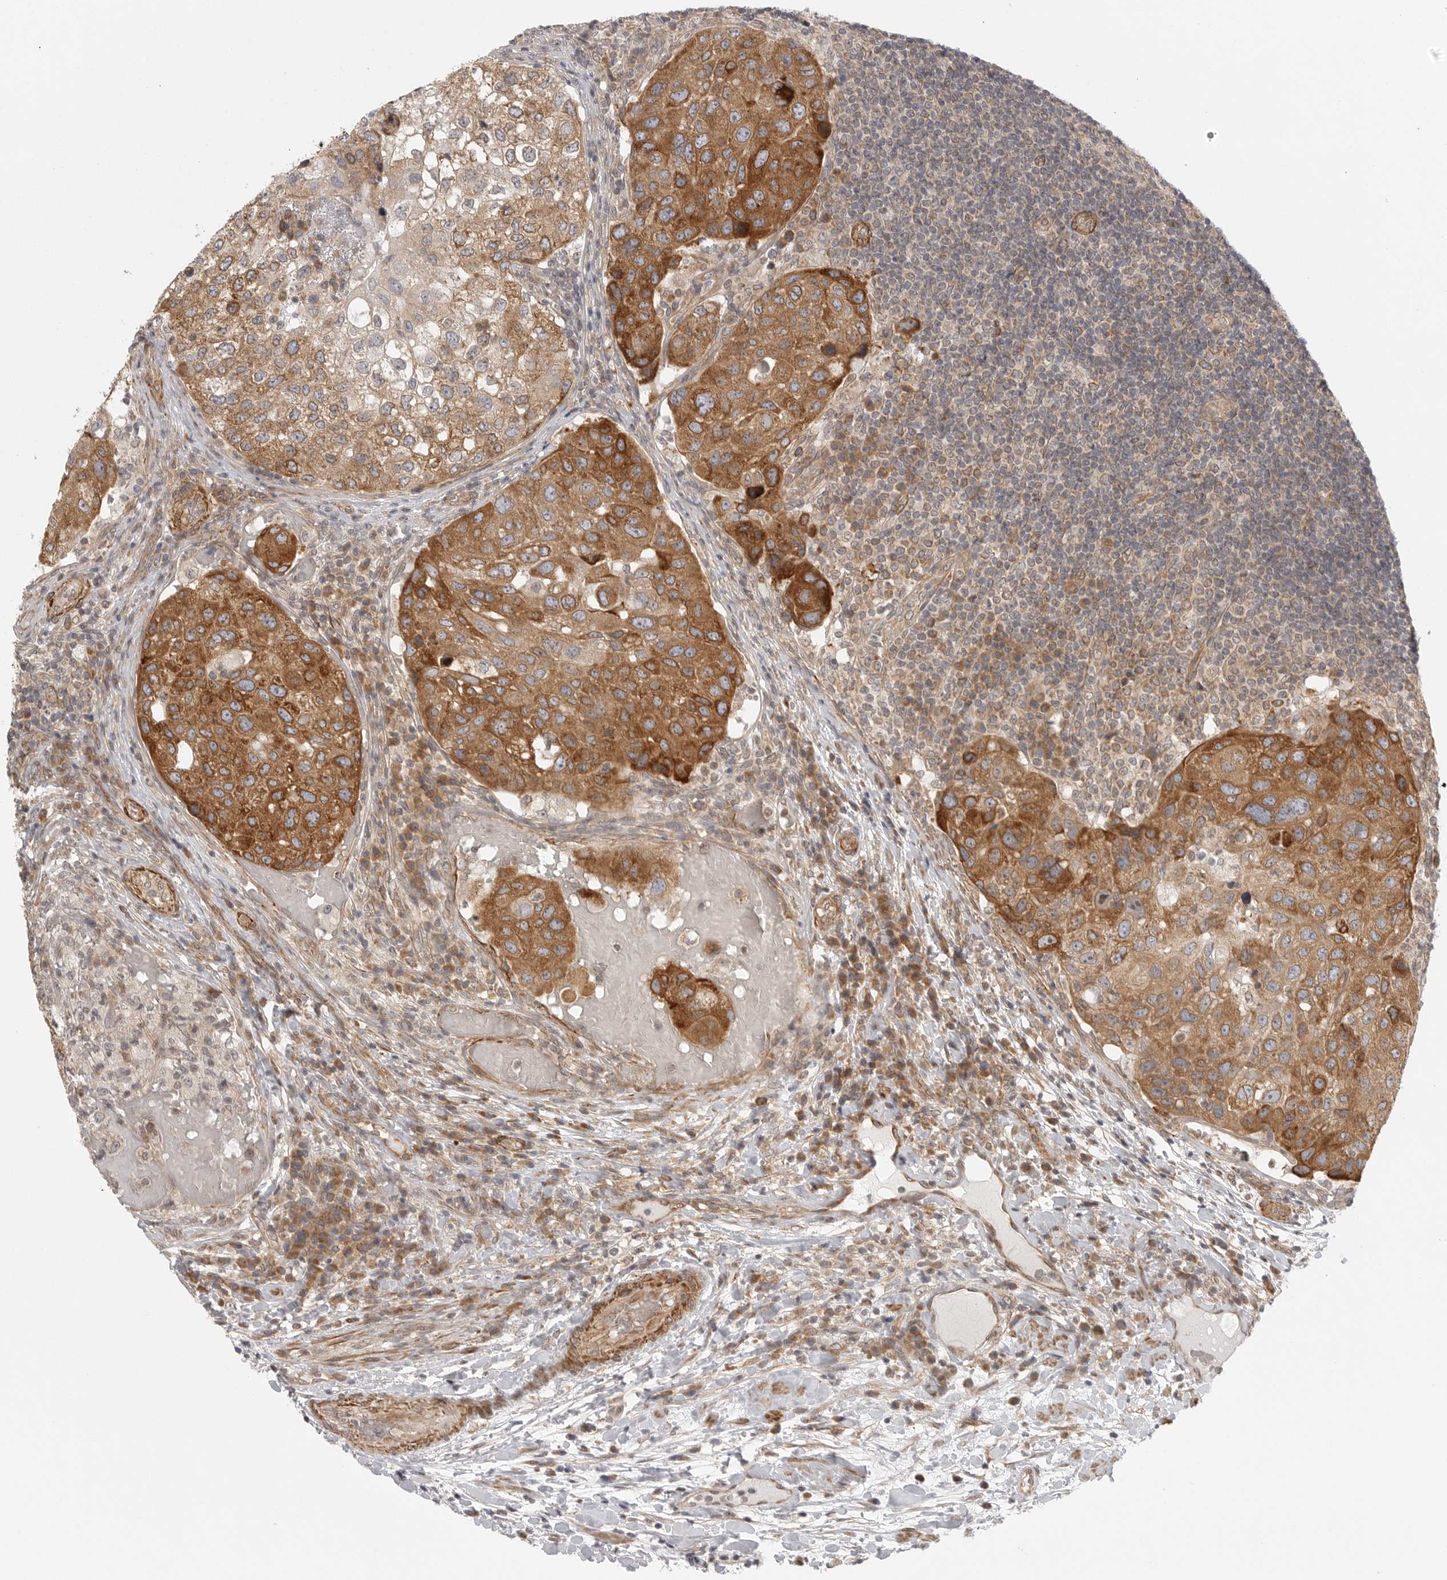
{"staining": {"intensity": "moderate", "quantity": ">75%", "location": "cytoplasmic/membranous"}, "tissue": "urothelial cancer", "cell_type": "Tumor cells", "image_type": "cancer", "snomed": [{"axis": "morphology", "description": "Urothelial carcinoma, High grade"}, {"axis": "topography", "description": "Lymph node"}, {"axis": "topography", "description": "Urinary bladder"}], "caption": "This histopathology image demonstrates IHC staining of urothelial cancer, with medium moderate cytoplasmic/membranous expression in approximately >75% of tumor cells.", "gene": "CERS2", "patient": {"sex": "male", "age": 51}}